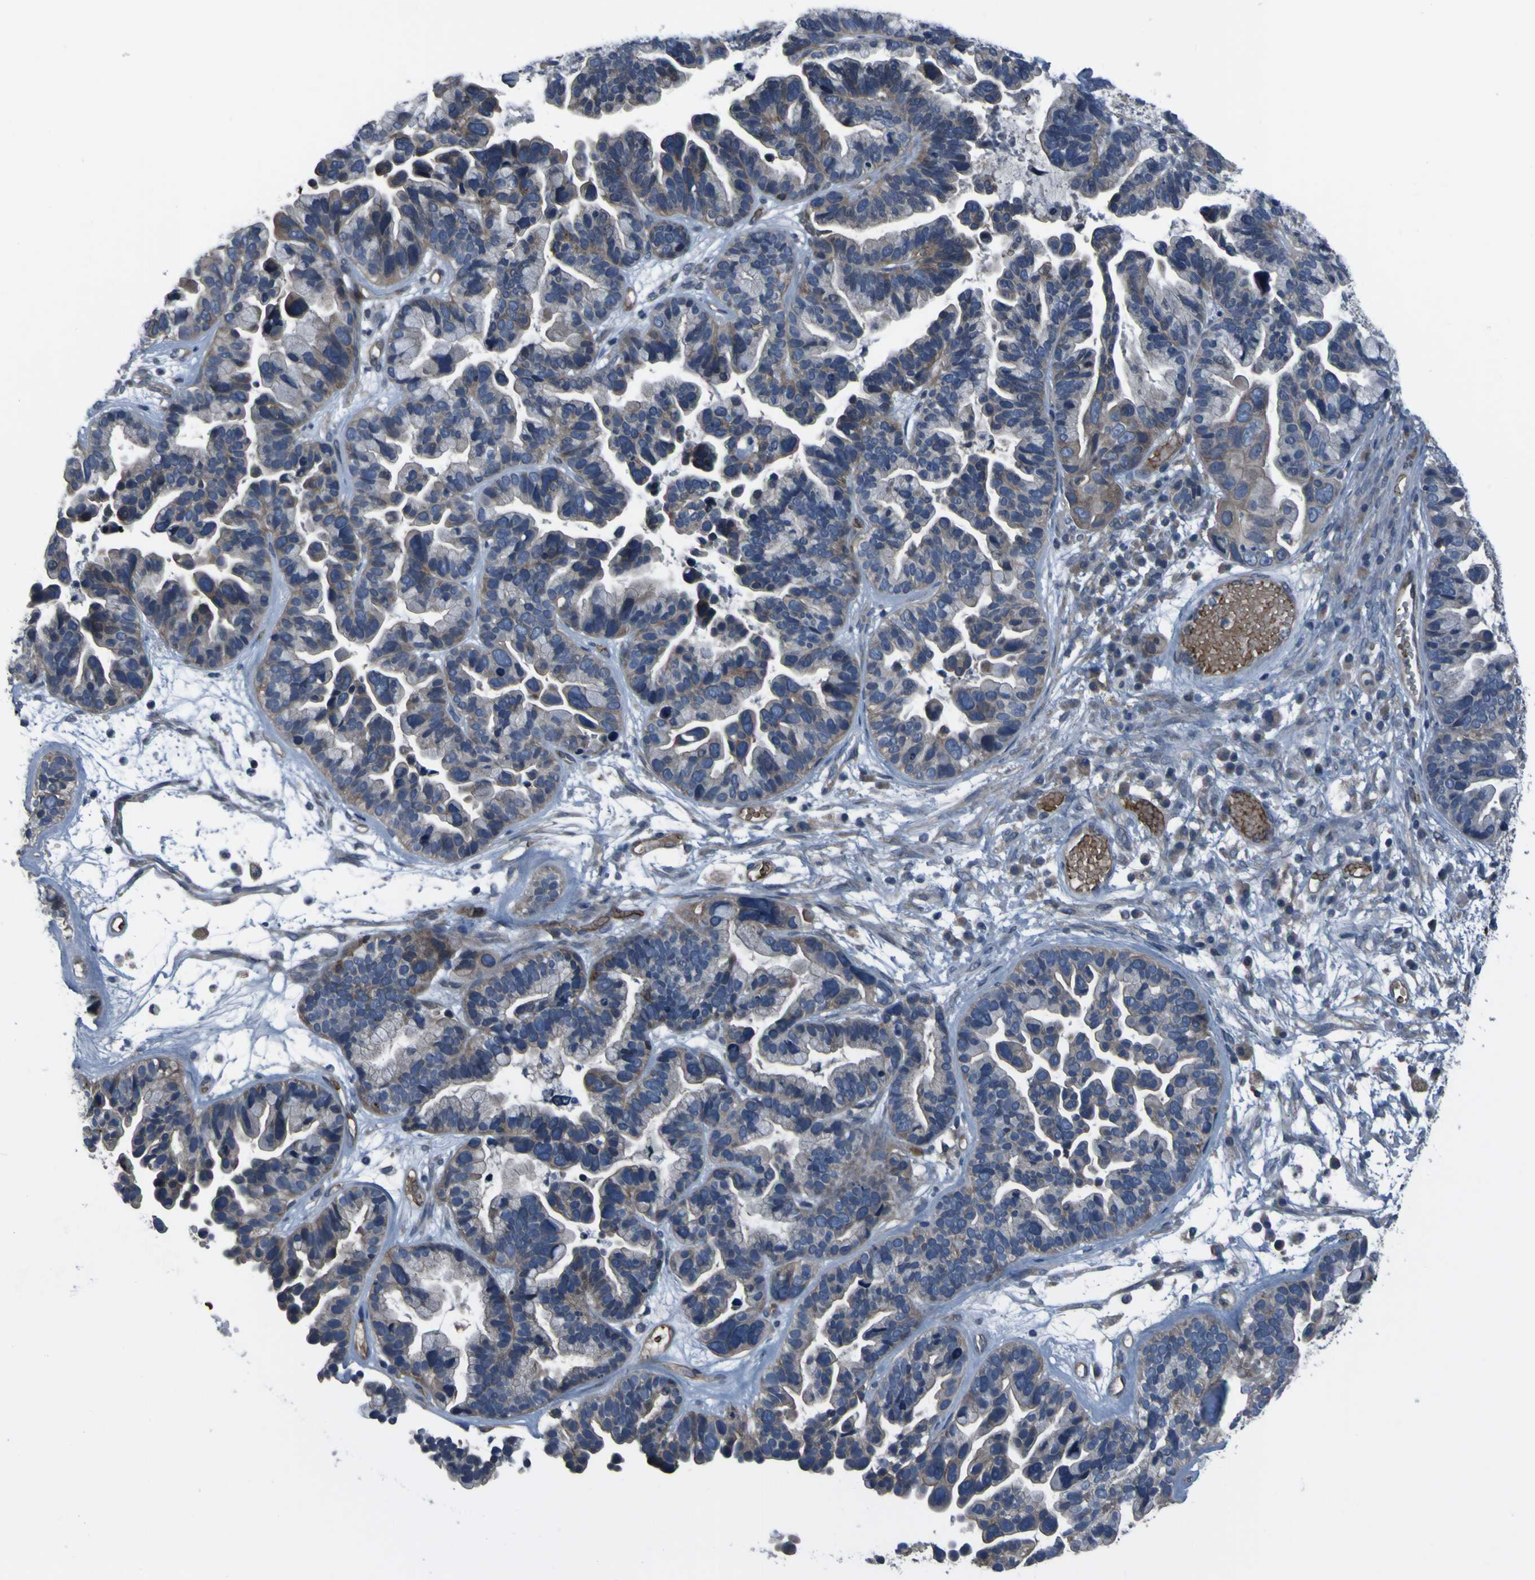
{"staining": {"intensity": "moderate", "quantity": ">75%", "location": "cytoplasmic/membranous"}, "tissue": "ovarian cancer", "cell_type": "Tumor cells", "image_type": "cancer", "snomed": [{"axis": "morphology", "description": "Cystadenocarcinoma, serous, NOS"}, {"axis": "topography", "description": "Ovary"}], "caption": "Immunohistochemistry micrograph of neoplastic tissue: ovarian serous cystadenocarcinoma stained using immunohistochemistry displays medium levels of moderate protein expression localized specifically in the cytoplasmic/membranous of tumor cells, appearing as a cytoplasmic/membranous brown color.", "gene": "GRAMD1A", "patient": {"sex": "female", "age": 56}}